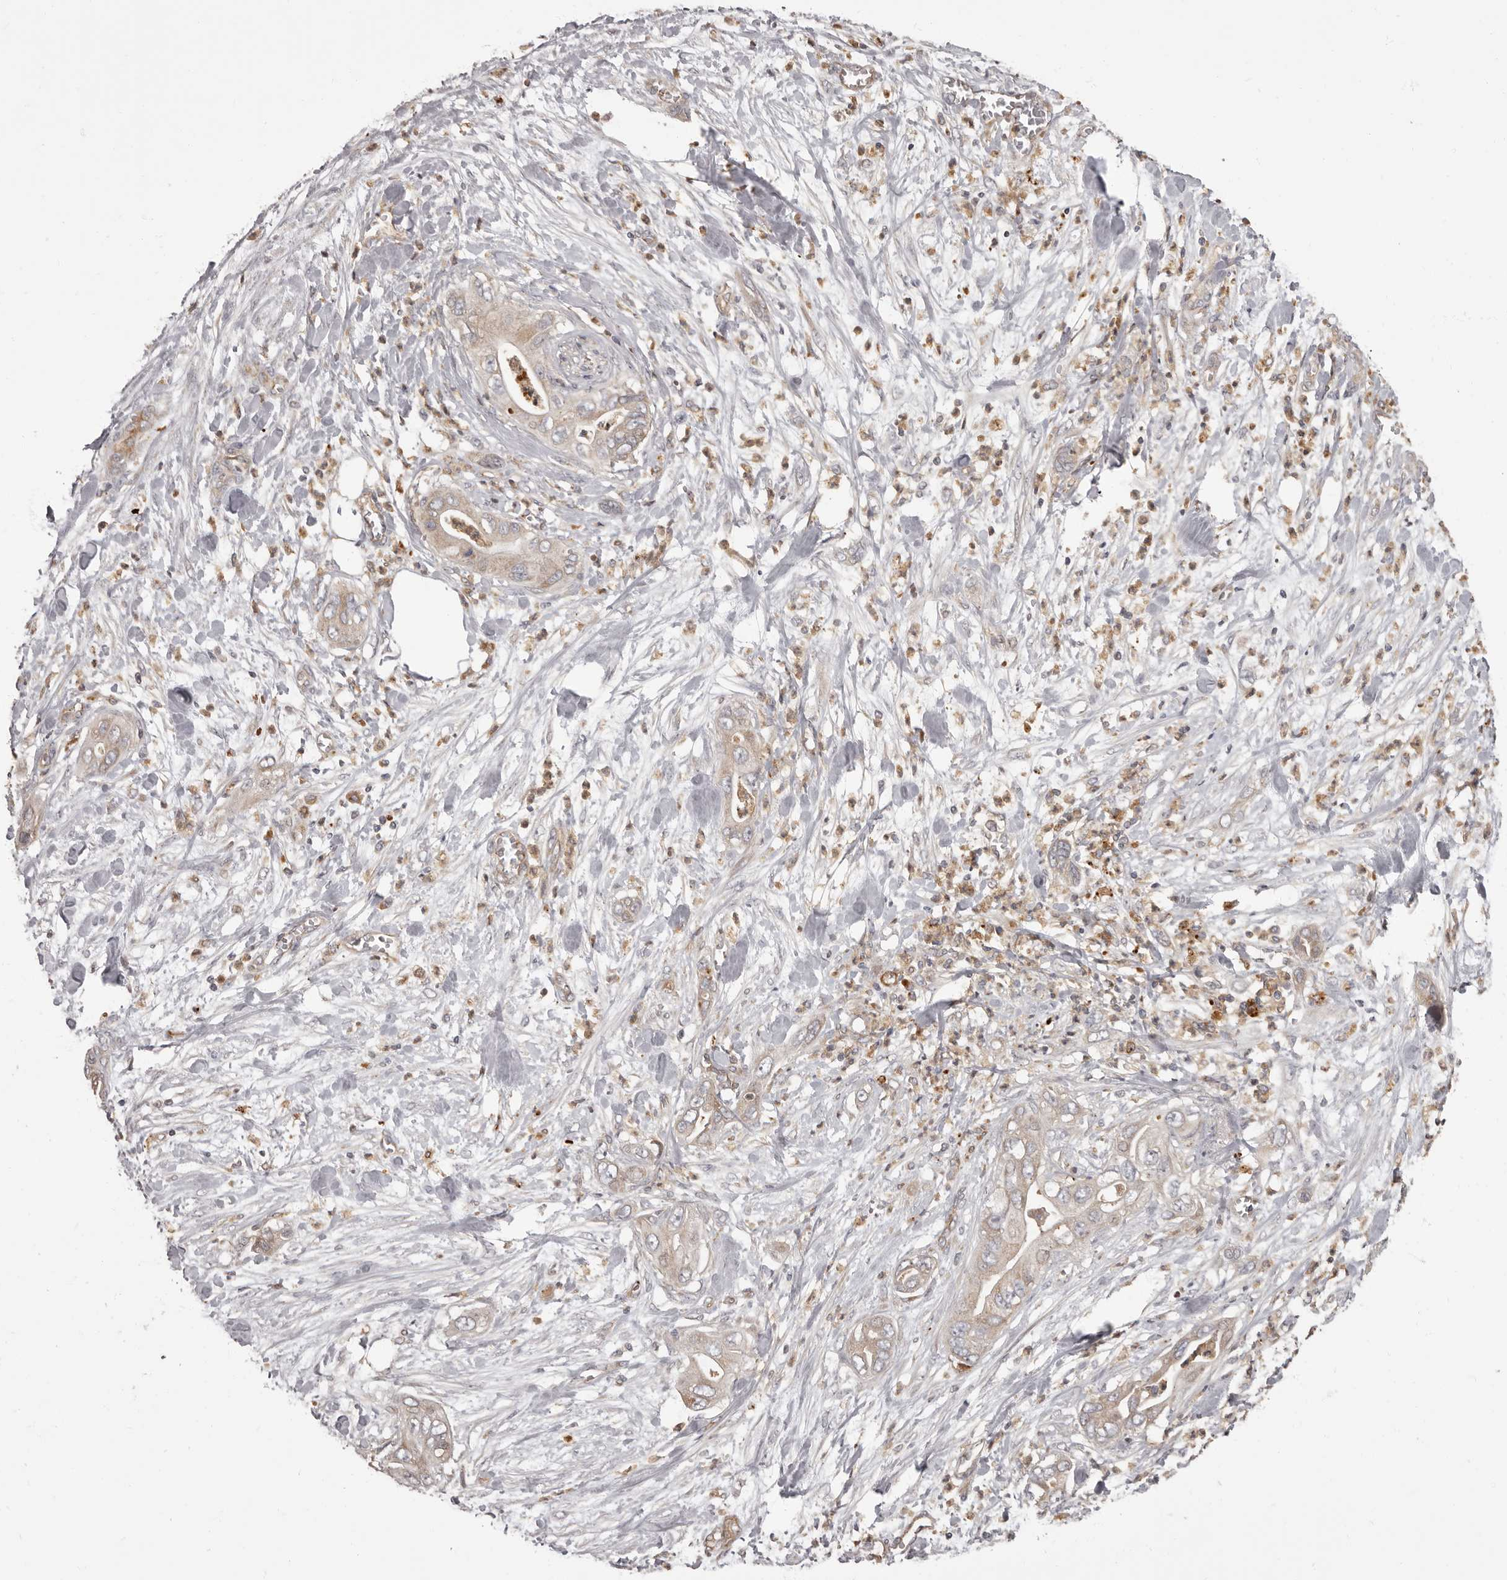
{"staining": {"intensity": "weak", "quantity": ">75%", "location": "cytoplasmic/membranous"}, "tissue": "pancreatic cancer", "cell_type": "Tumor cells", "image_type": "cancer", "snomed": [{"axis": "morphology", "description": "Adenocarcinoma, NOS"}, {"axis": "topography", "description": "Pancreas"}], "caption": "The image shows immunohistochemical staining of pancreatic cancer (adenocarcinoma). There is weak cytoplasmic/membranous positivity is present in about >75% of tumor cells.", "gene": "ADCY2", "patient": {"sex": "female", "age": 78}}